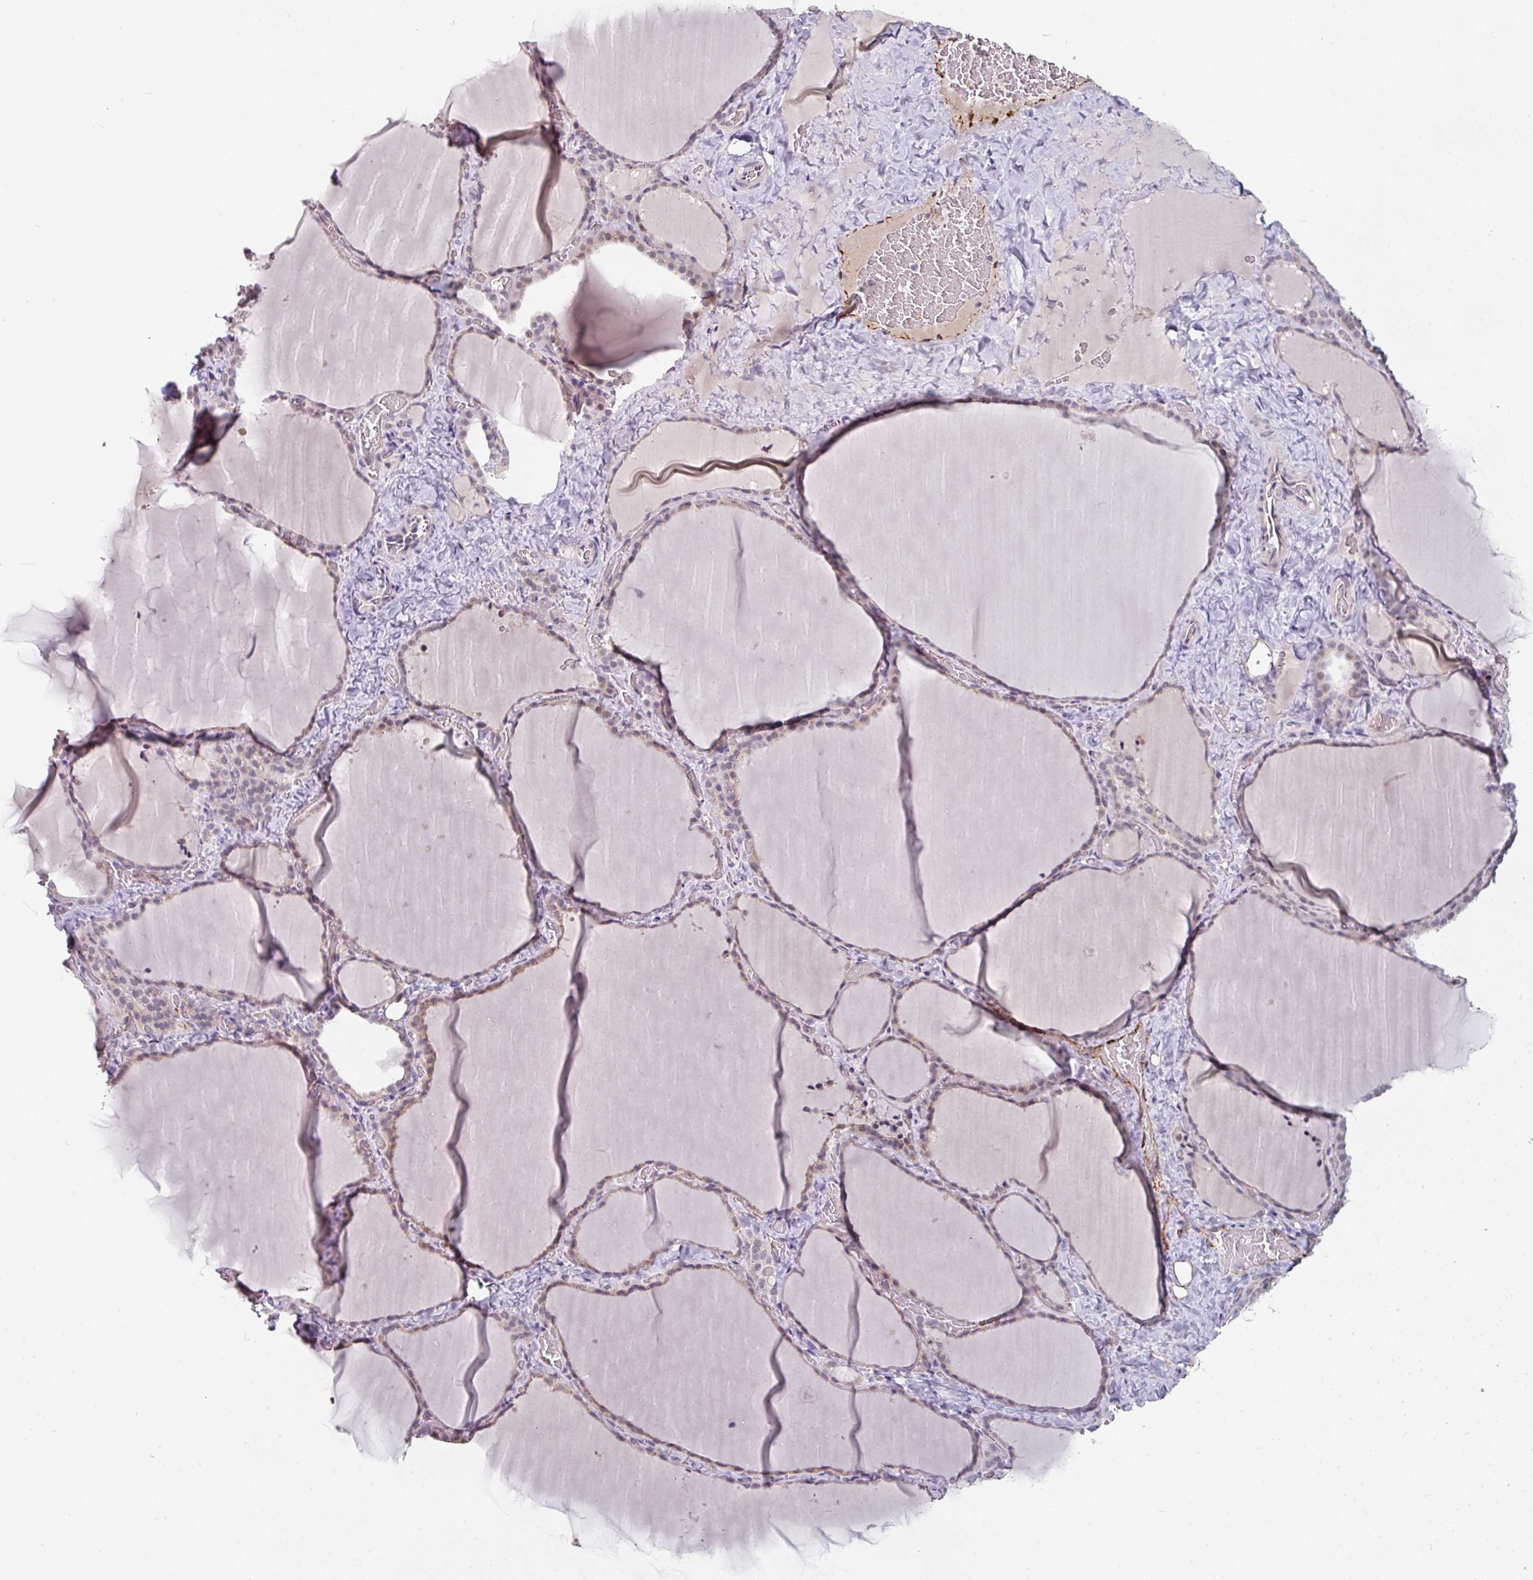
{"staining": {"intensity": "moderate", "quantity": "<25%", "location": "nuclear"}, "tissue": "thyroid gland", "cell_type": "Glandular cells", "image_type": "normal", "snomed": [{"axis": "morphology", "description": "Normal tissue, NOS"}, {"axis": "topography", "description": "Thyroid gland"}], "caption": "Protein staining demonstrates moderate nuclear staining in about <25% of glandular cells in unremarkable thyroid gland. The staining is performed using DAB (3,3'-diaminobenzidine) brown chromogen to label protein expression. The nuclei are counter-stained blue using hematoxylin.", "gene": "SIDT2", "patient": {"sex": "female", "age": 22}}